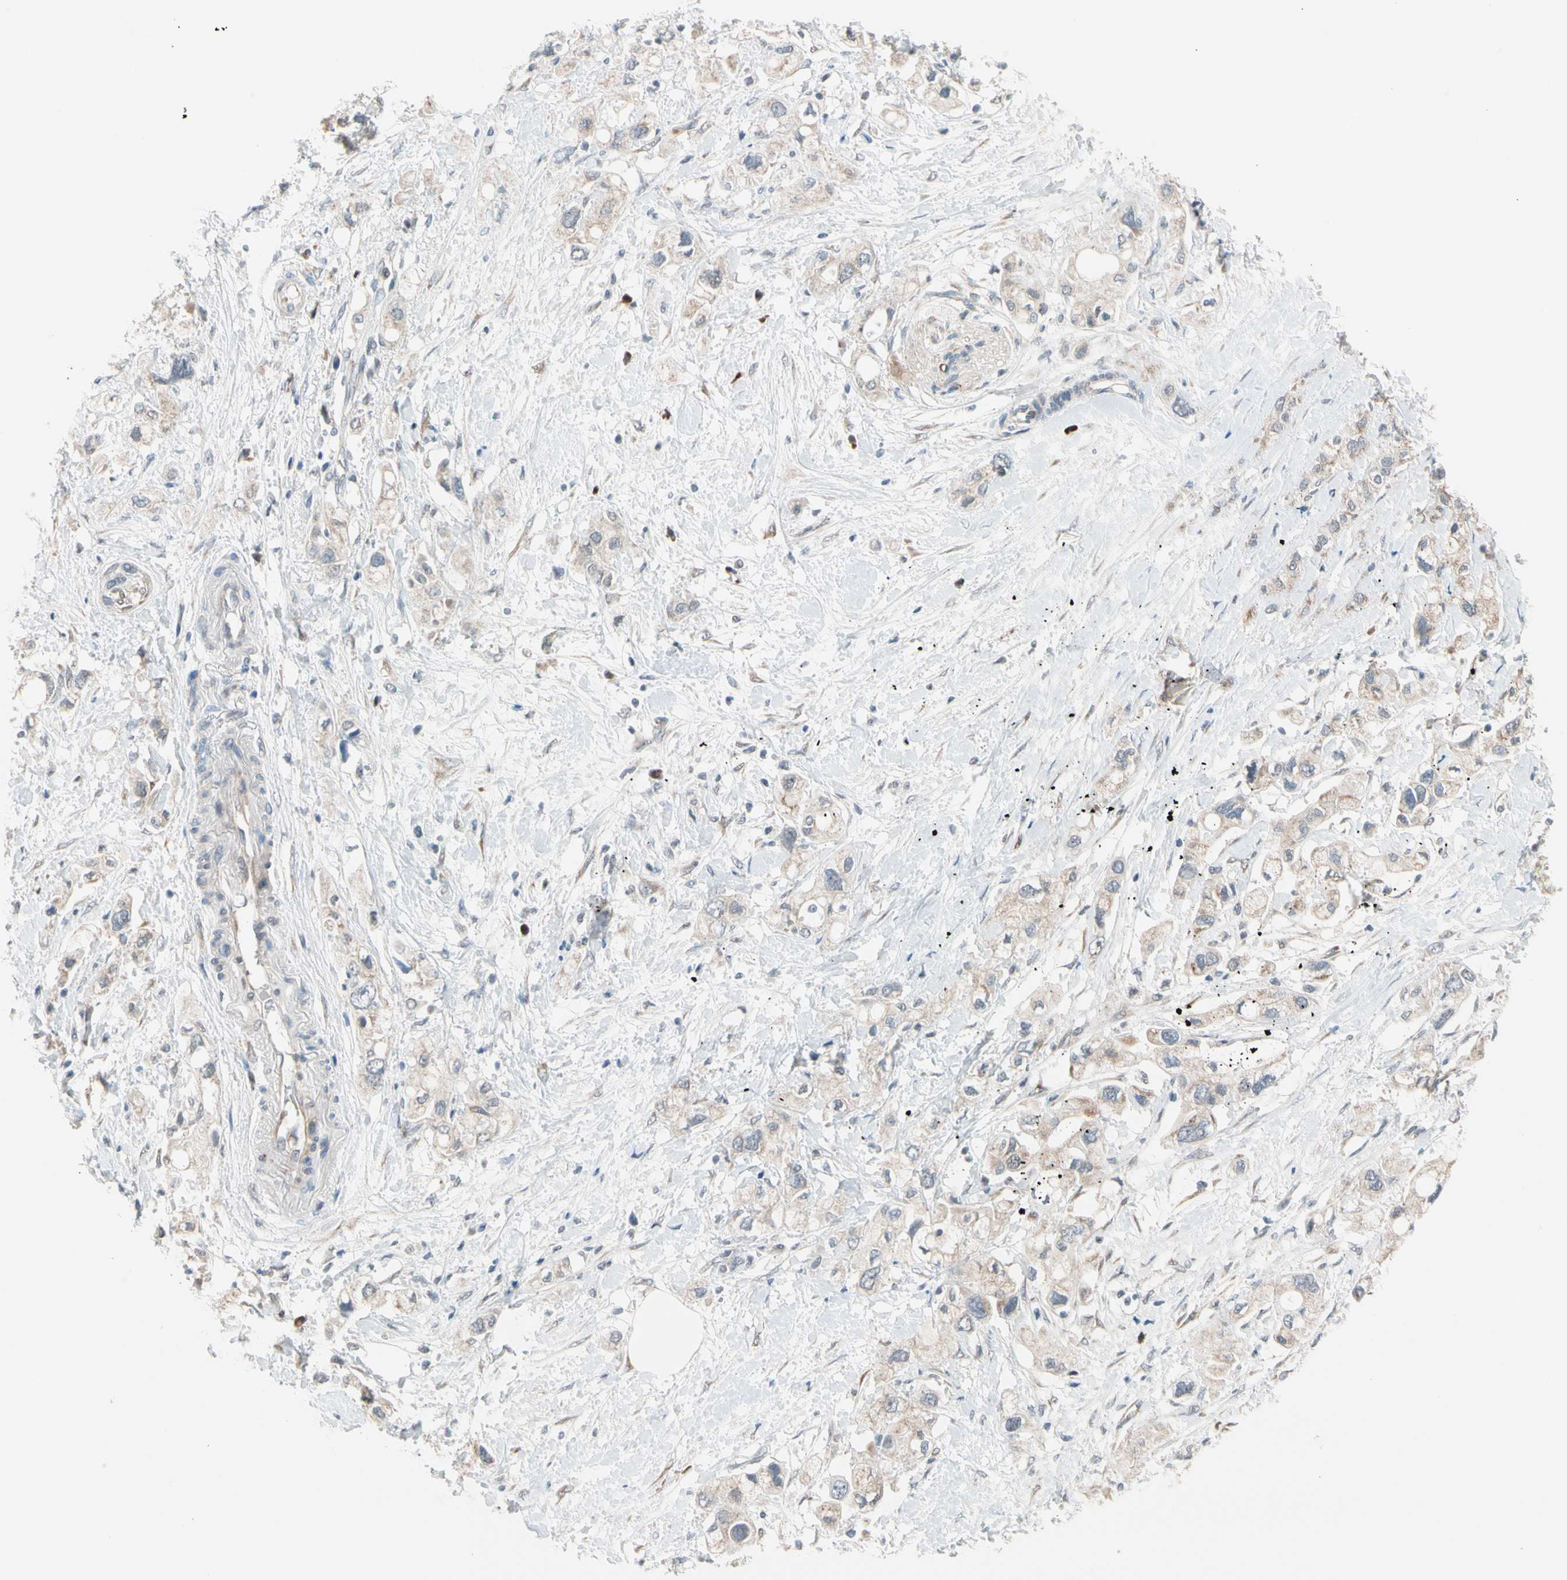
{"staining": {"intensity": "weak", "quantity": ">75%", "location": "cytoplasmic/membranous"}, "tissue": "pancreatic cancer", "cell_type": "Tumor cells", "image_type": "cancer", "snomed": [{"axis": "morphology", "description": "Adenocarcinoma, NOS"}, {"axis": "topography", "description": "Pancreas"}], "caption": "Adenocarcinoma (pancreatic) stained for a protein (brown) demonstrates weak cytoplasmic/membranous positive positivity in about >75% of tumor cells.", "gene": "MARK1", "patient": {"sex": "female", "age": 56}}